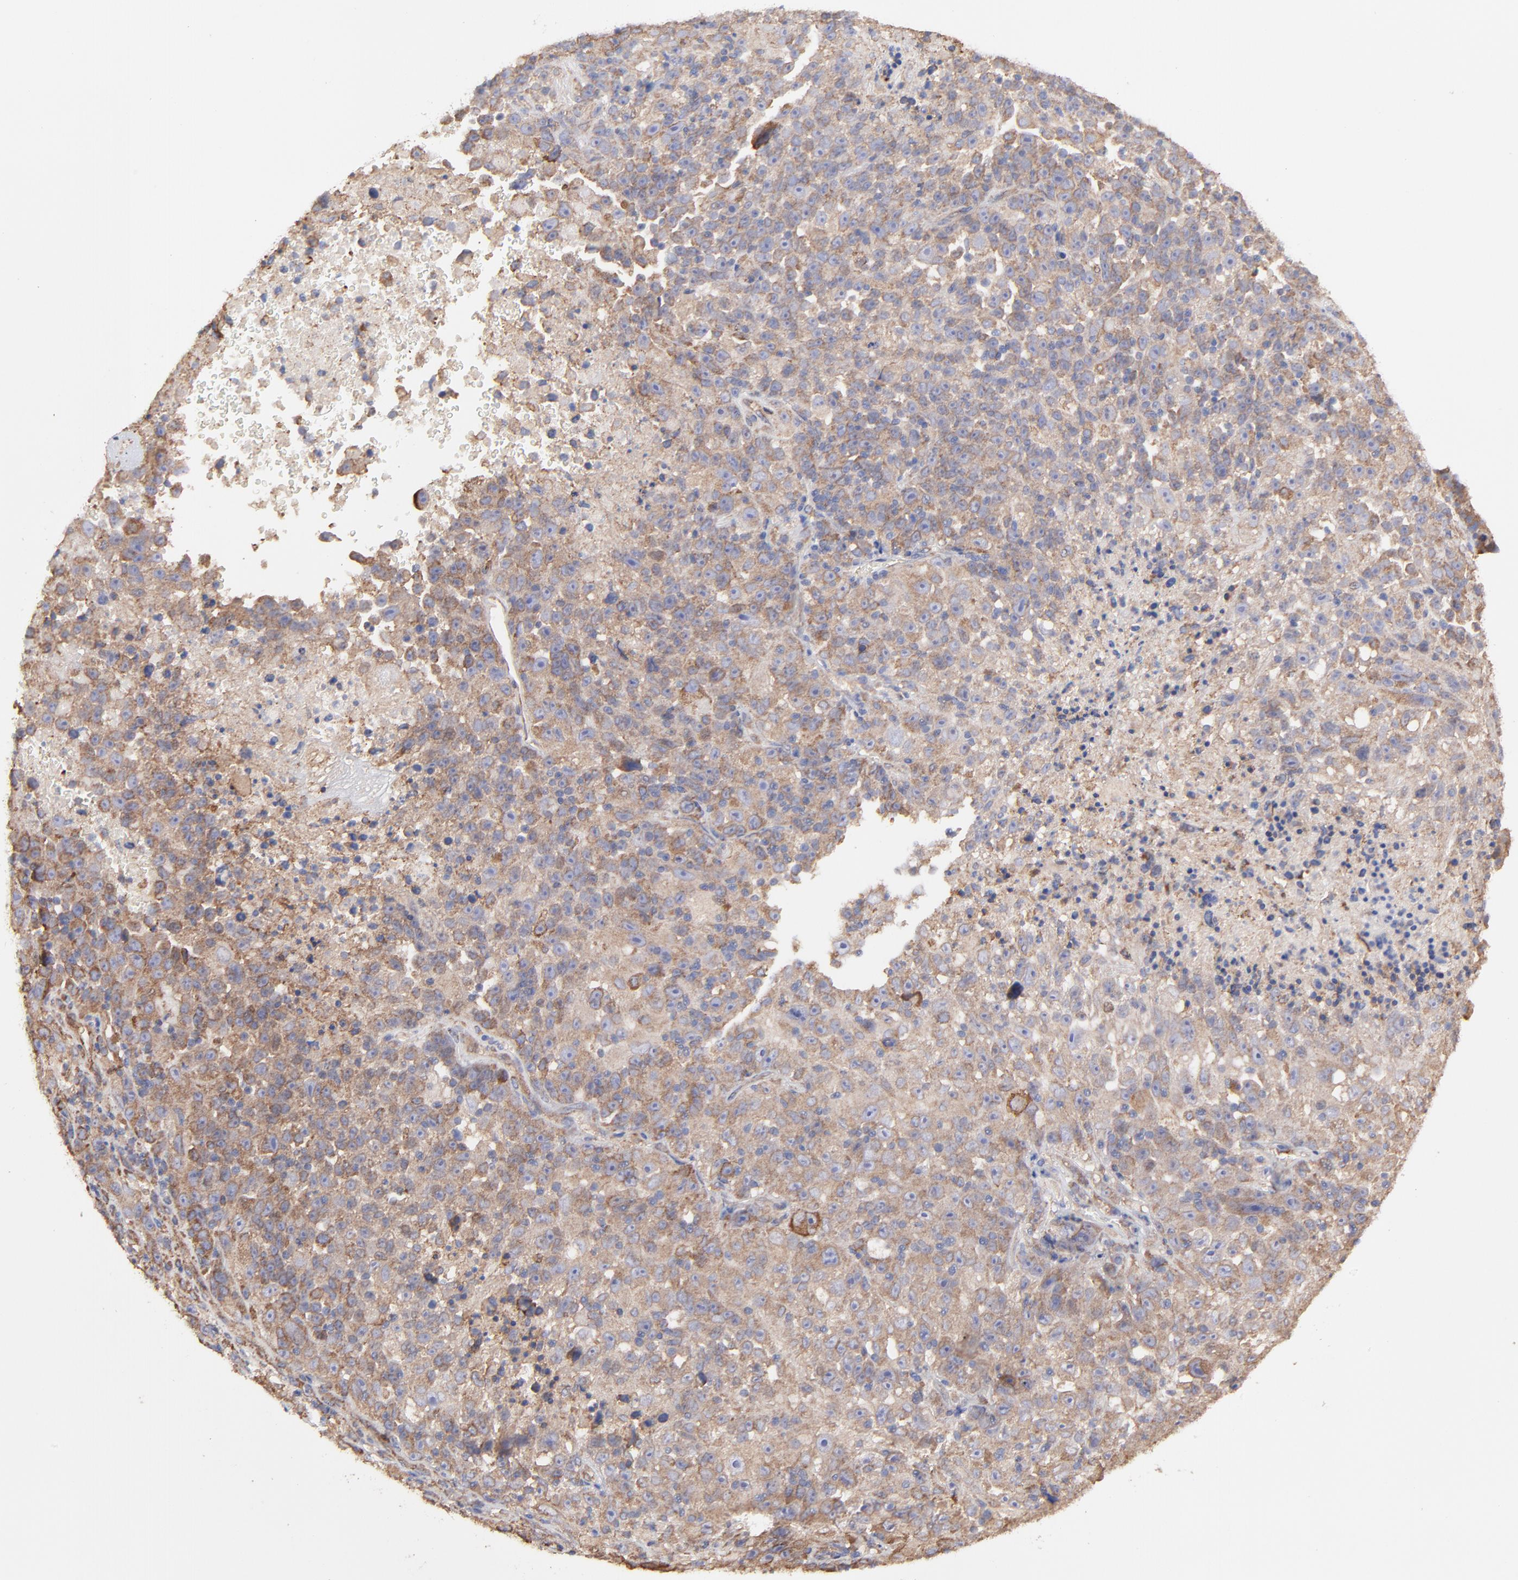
{"staining": {"intensity": "moderate", "quantity": ">75%", "location": "cytoplasmic/membranous"}, "tissue": "melanoma", "cell_type": "Tumor cells", "image_type": "cancer", "snomed": [{"axis": "morphology", "description": "Malignant melanoma, Metastatic site"}, {"axis": "topography", "description": "Cerebral cortex"}], "caption": "Protein staining of malignant melanoma (metastatic site) tissue shows moderate cytoplasmic/membranous positivity in approximately >75% of tumor cells. Ihc stains the protein of interest in brown and the nuclei are stained blue.", "gene": "PFKM", "patient": {"sex": "female", "age": 52}}